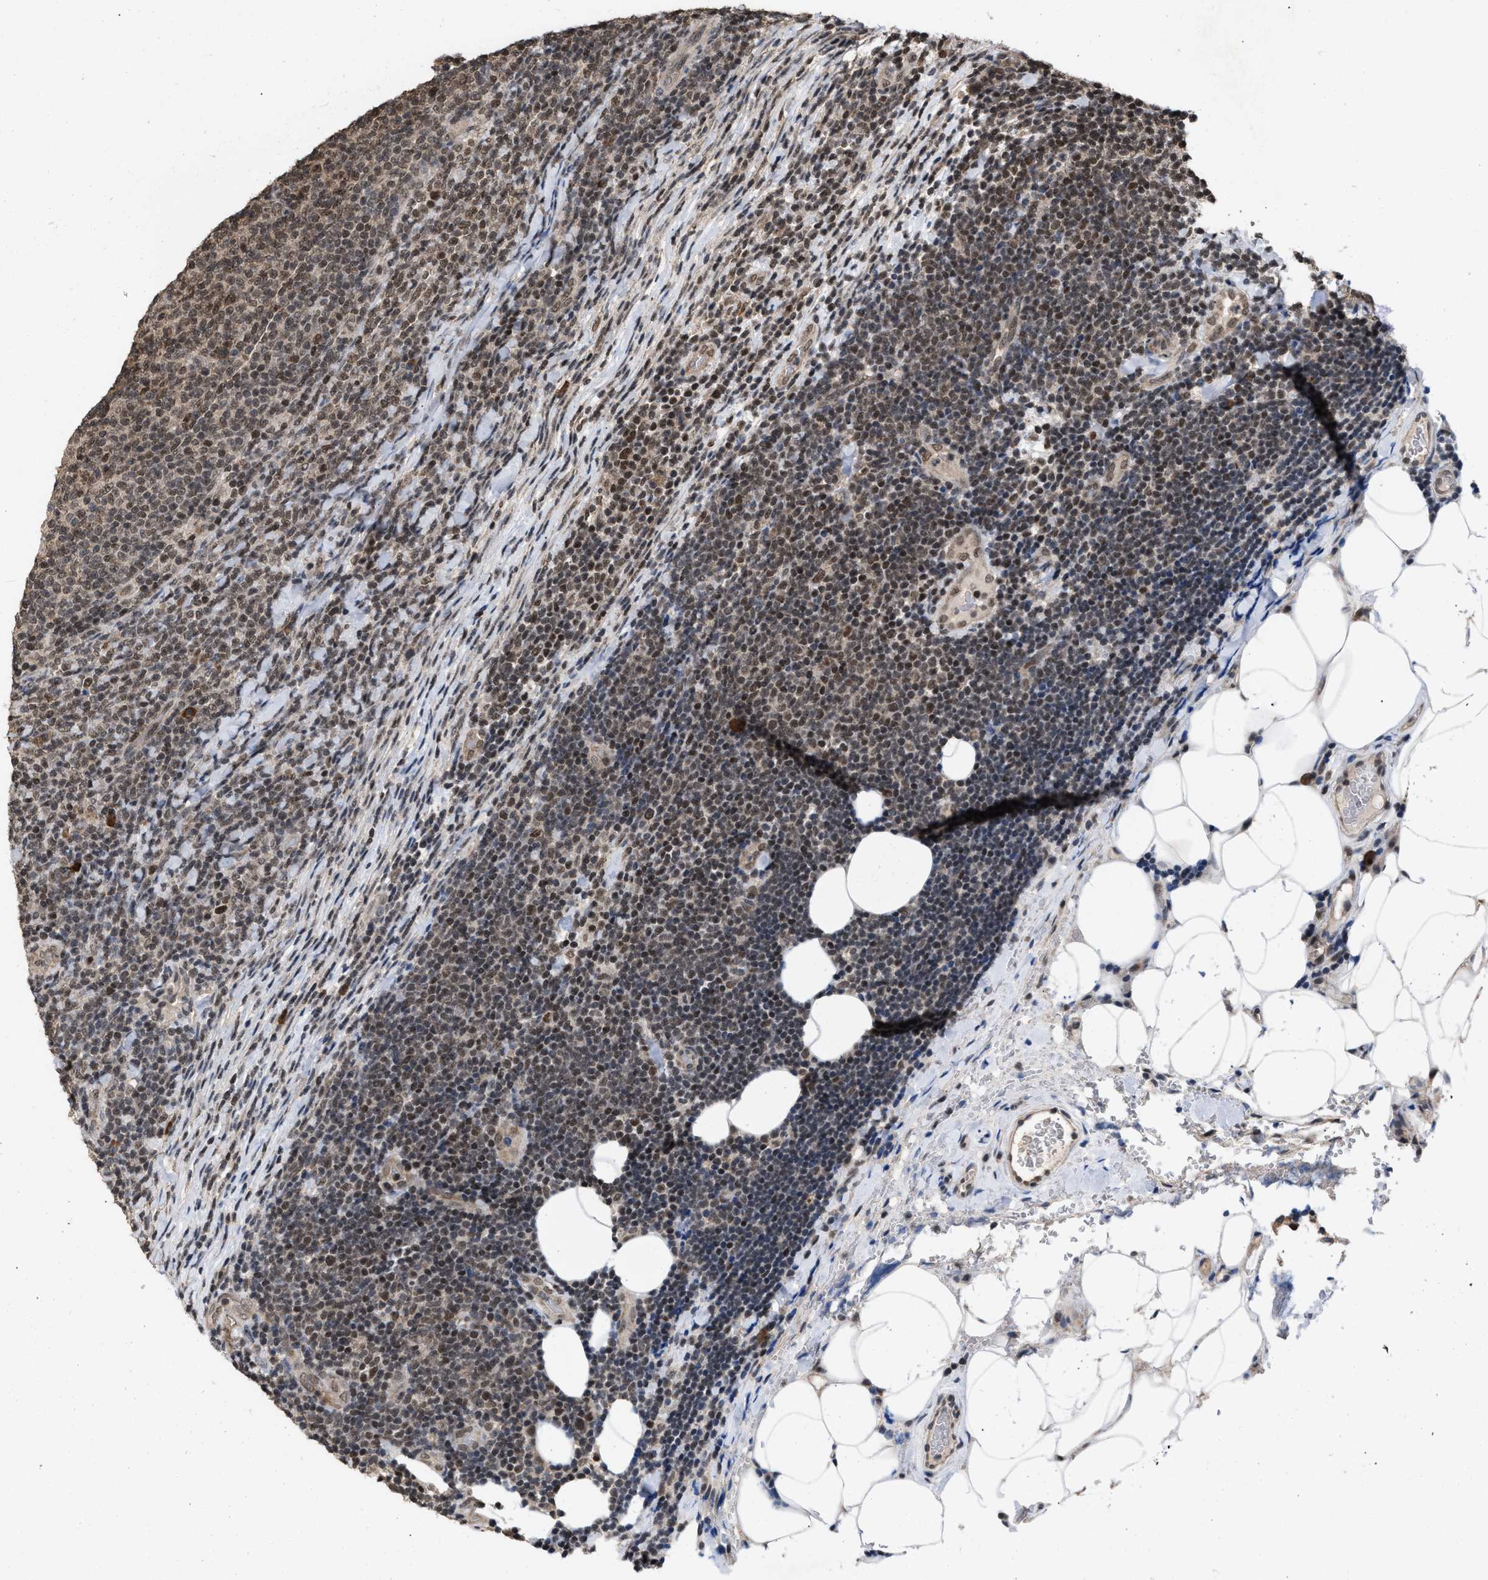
{"staining": {"intensity": "moderate", "quantity": "25%-75%", "location": "nuclear"}, "tissue": "lymphoma", "cell_type": "Tumor cells", "image_type": "cancer", "snomed": [{"axis": "morphology", "description": "Malignant lymphoma, non-Hodgkin's type, Low grade"}, {"axis": "topography", "description": "Lymph node"}], "caption": "Tumor cells demonstrate medium levels of moderate nuclear expression in about 25%-75% of cells in lymphoma.", "gene": "C9orf78", "patient": {"sex": "male", "age": 66}}